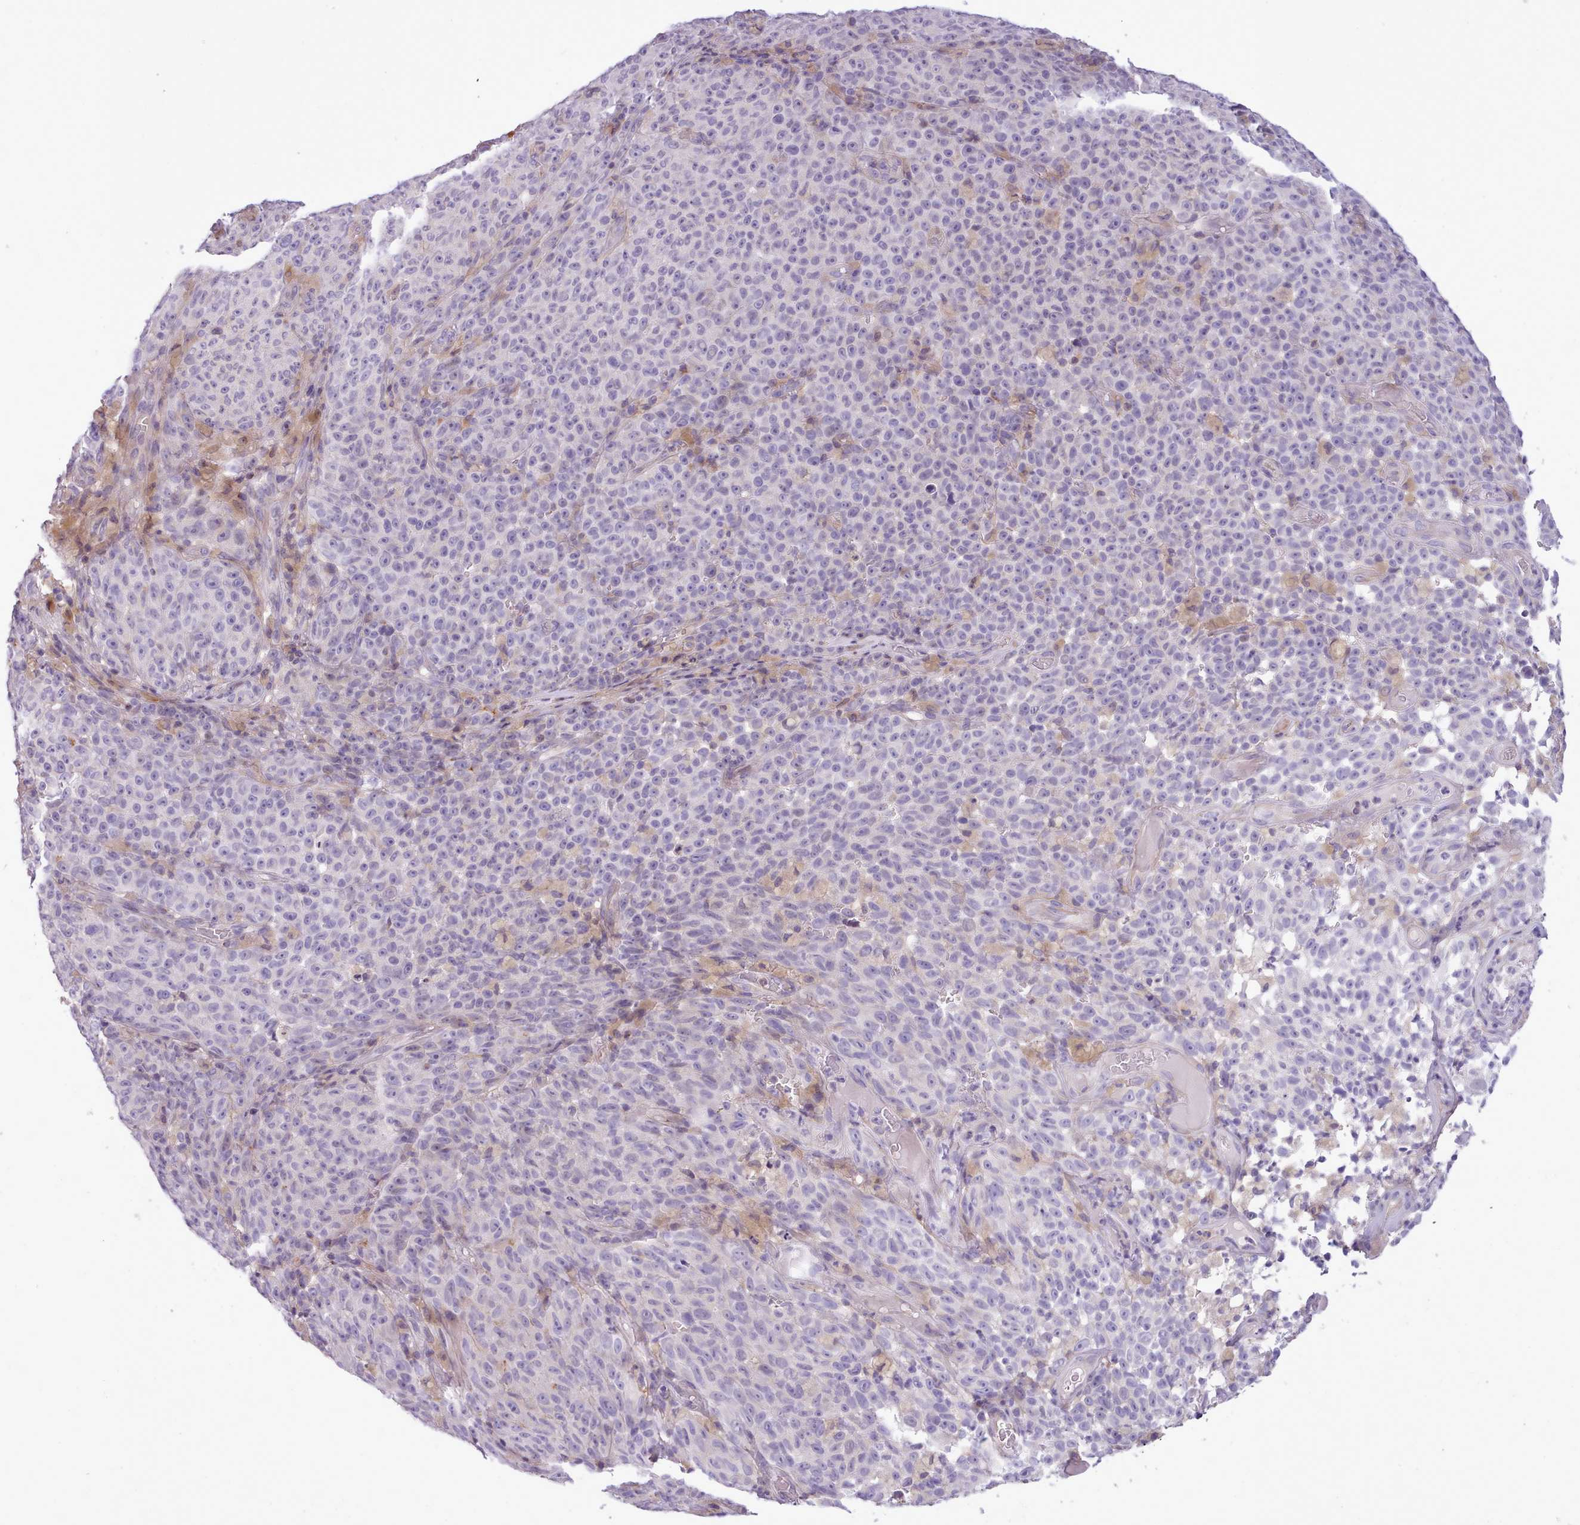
{"staining": {"intensity": "negative", "quantity": "none", "location": "none"}, "tissue": "melanoma", "cell_type": "Tumor cells", "image_type": "cancer", "snomed": [{"axis": "morphology", "description": "Malignant melanoma, NOS"}, {"axis": "topography", "description": "Skin"}], "caption": "Tumor cells show no significant positivity in malignant melanoma.", "gene": "CYP2A13", "patient": {"sex": "female", "age": 82}}